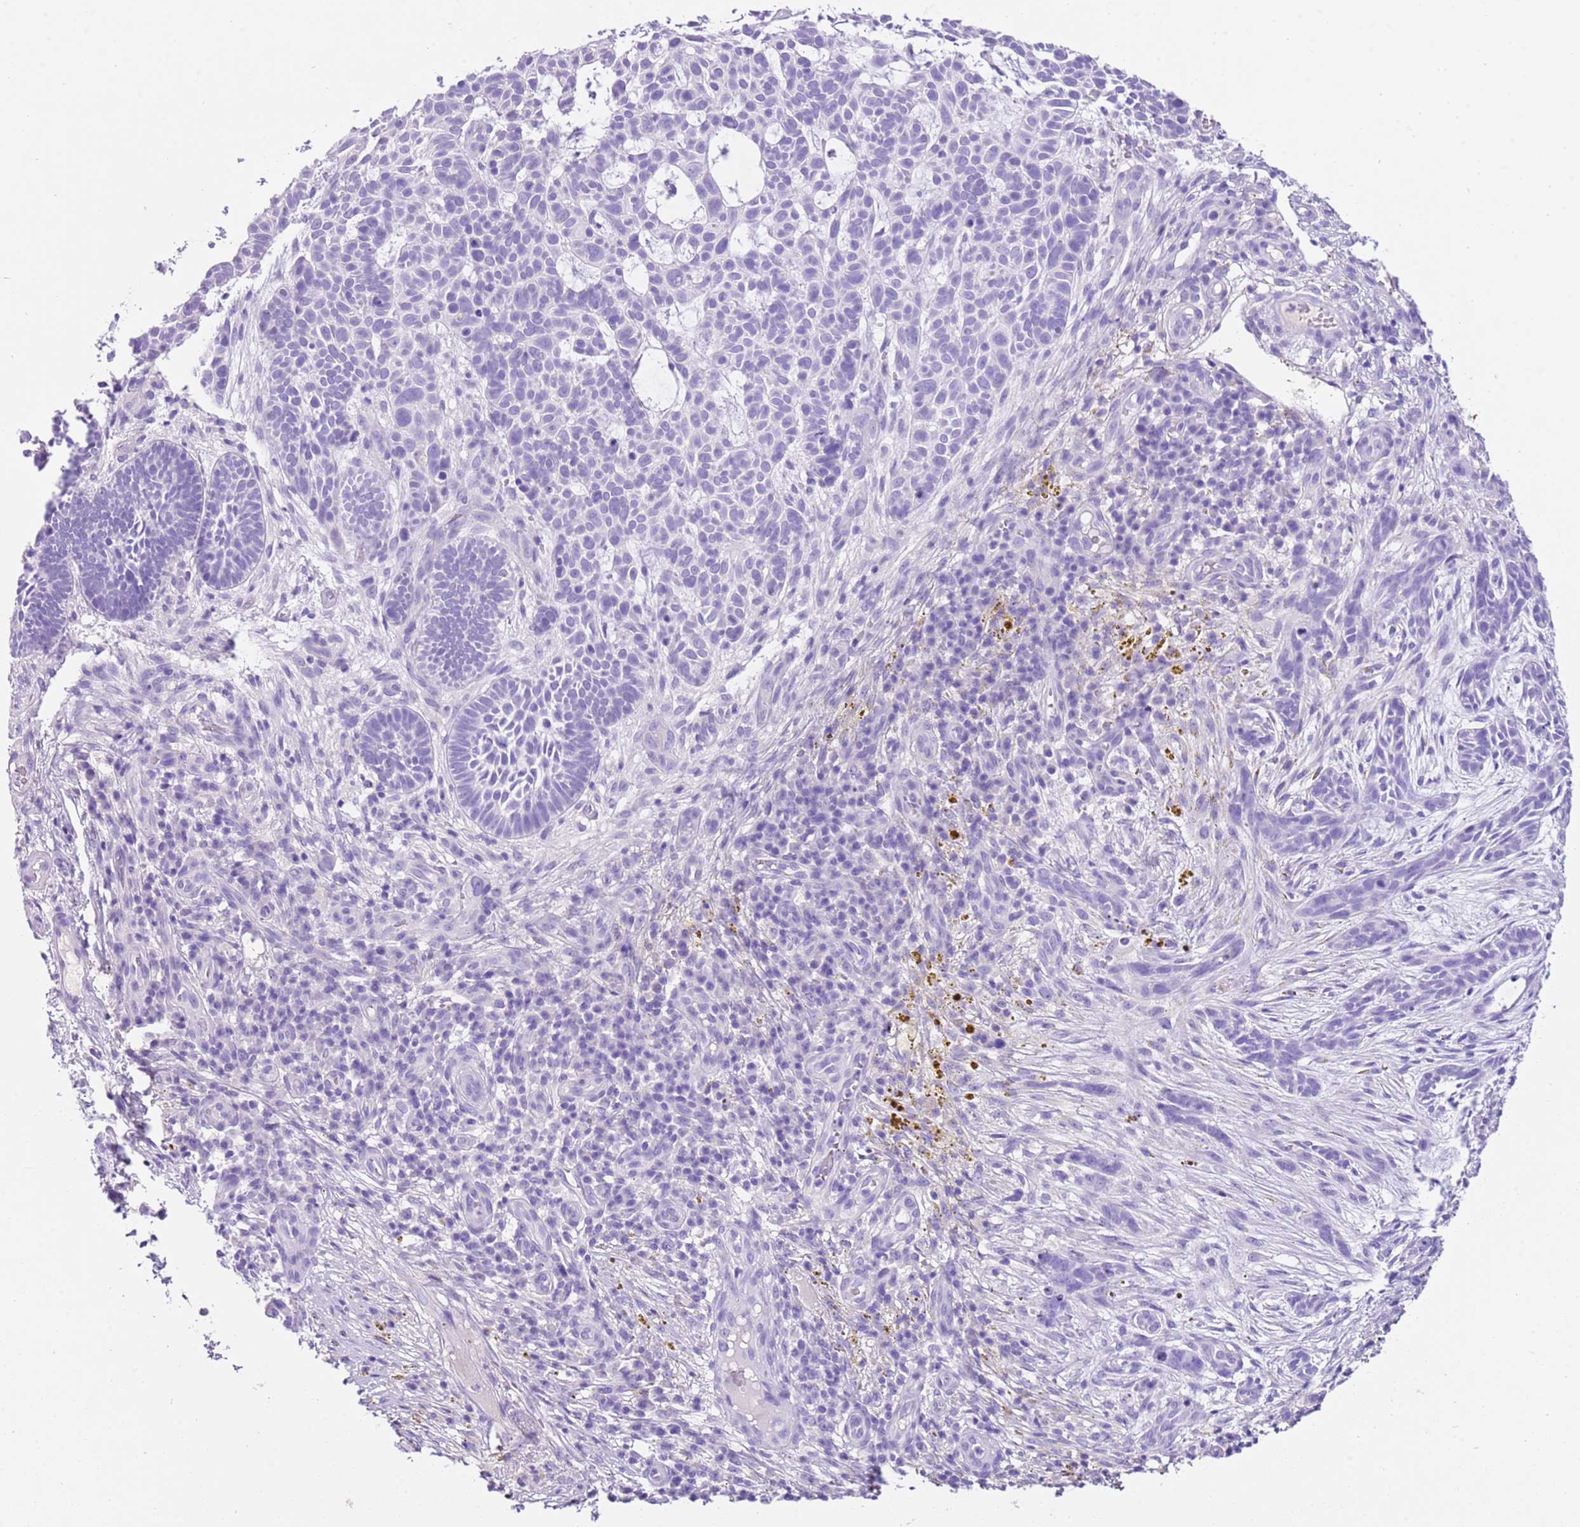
{"staining": {"intensity": "negative", "quantity": "none", "location": "none"}, "tissue": "skin cancer", "cell_type": "Tumor cells", "image_type": "cancer", "snomed": [{"axis": "morphology", "description": "Basal cell carcinoma"}, {"axis": "topography", "description": "Skin"}], "caption": "Skin cancer was stained to show a protein in brown. There is no significant expression in tumor cells. (Brightfield microscopy of DAB immunohistochemistry (IHC) at high magnification).", "gene": "CPB1", "patient": {"sex": "male", "age": 89}}